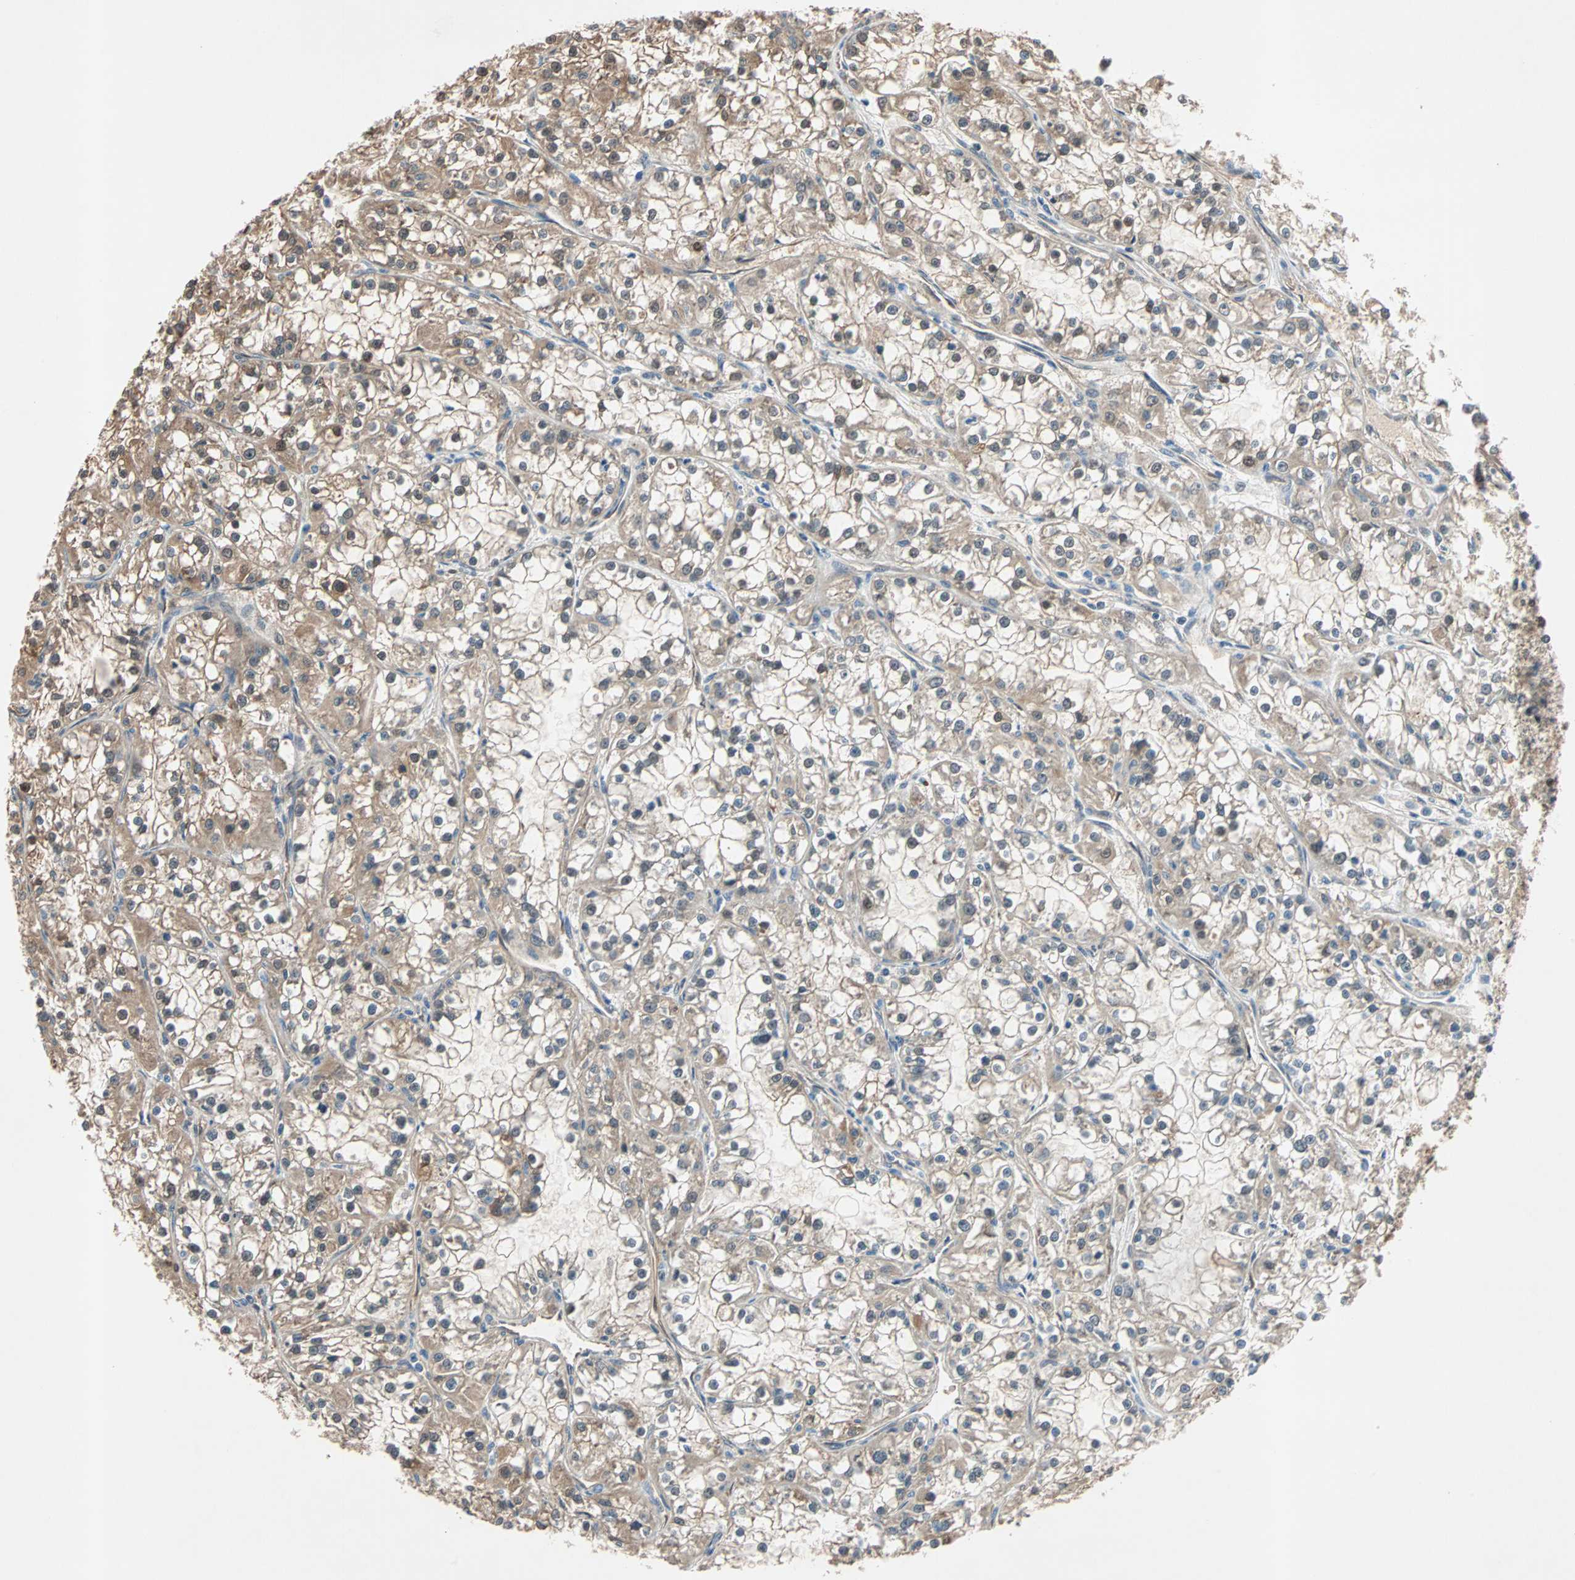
{"staining": {"intensity": "moderate", "quantity": ">75%", "location": "cytoplasmic/membranous"}, "tissue": "renal cancer", "cell_type": "Tumor cells", "image_type": "cancer", "snomed": [{"axis": "morphology", "description": "Adenocarcinoma, NOS"}, {"axis": "topography", "description": "Kidney"}], "caption": "Moderate cytoplasmic/membranous staining for a protein is seen in about >75% of tumor cells of adenocarcinoma (renal) using immunohistochemistry.", "gene": "WWTR1", "patient": {"sex": "female", "age": 52}}